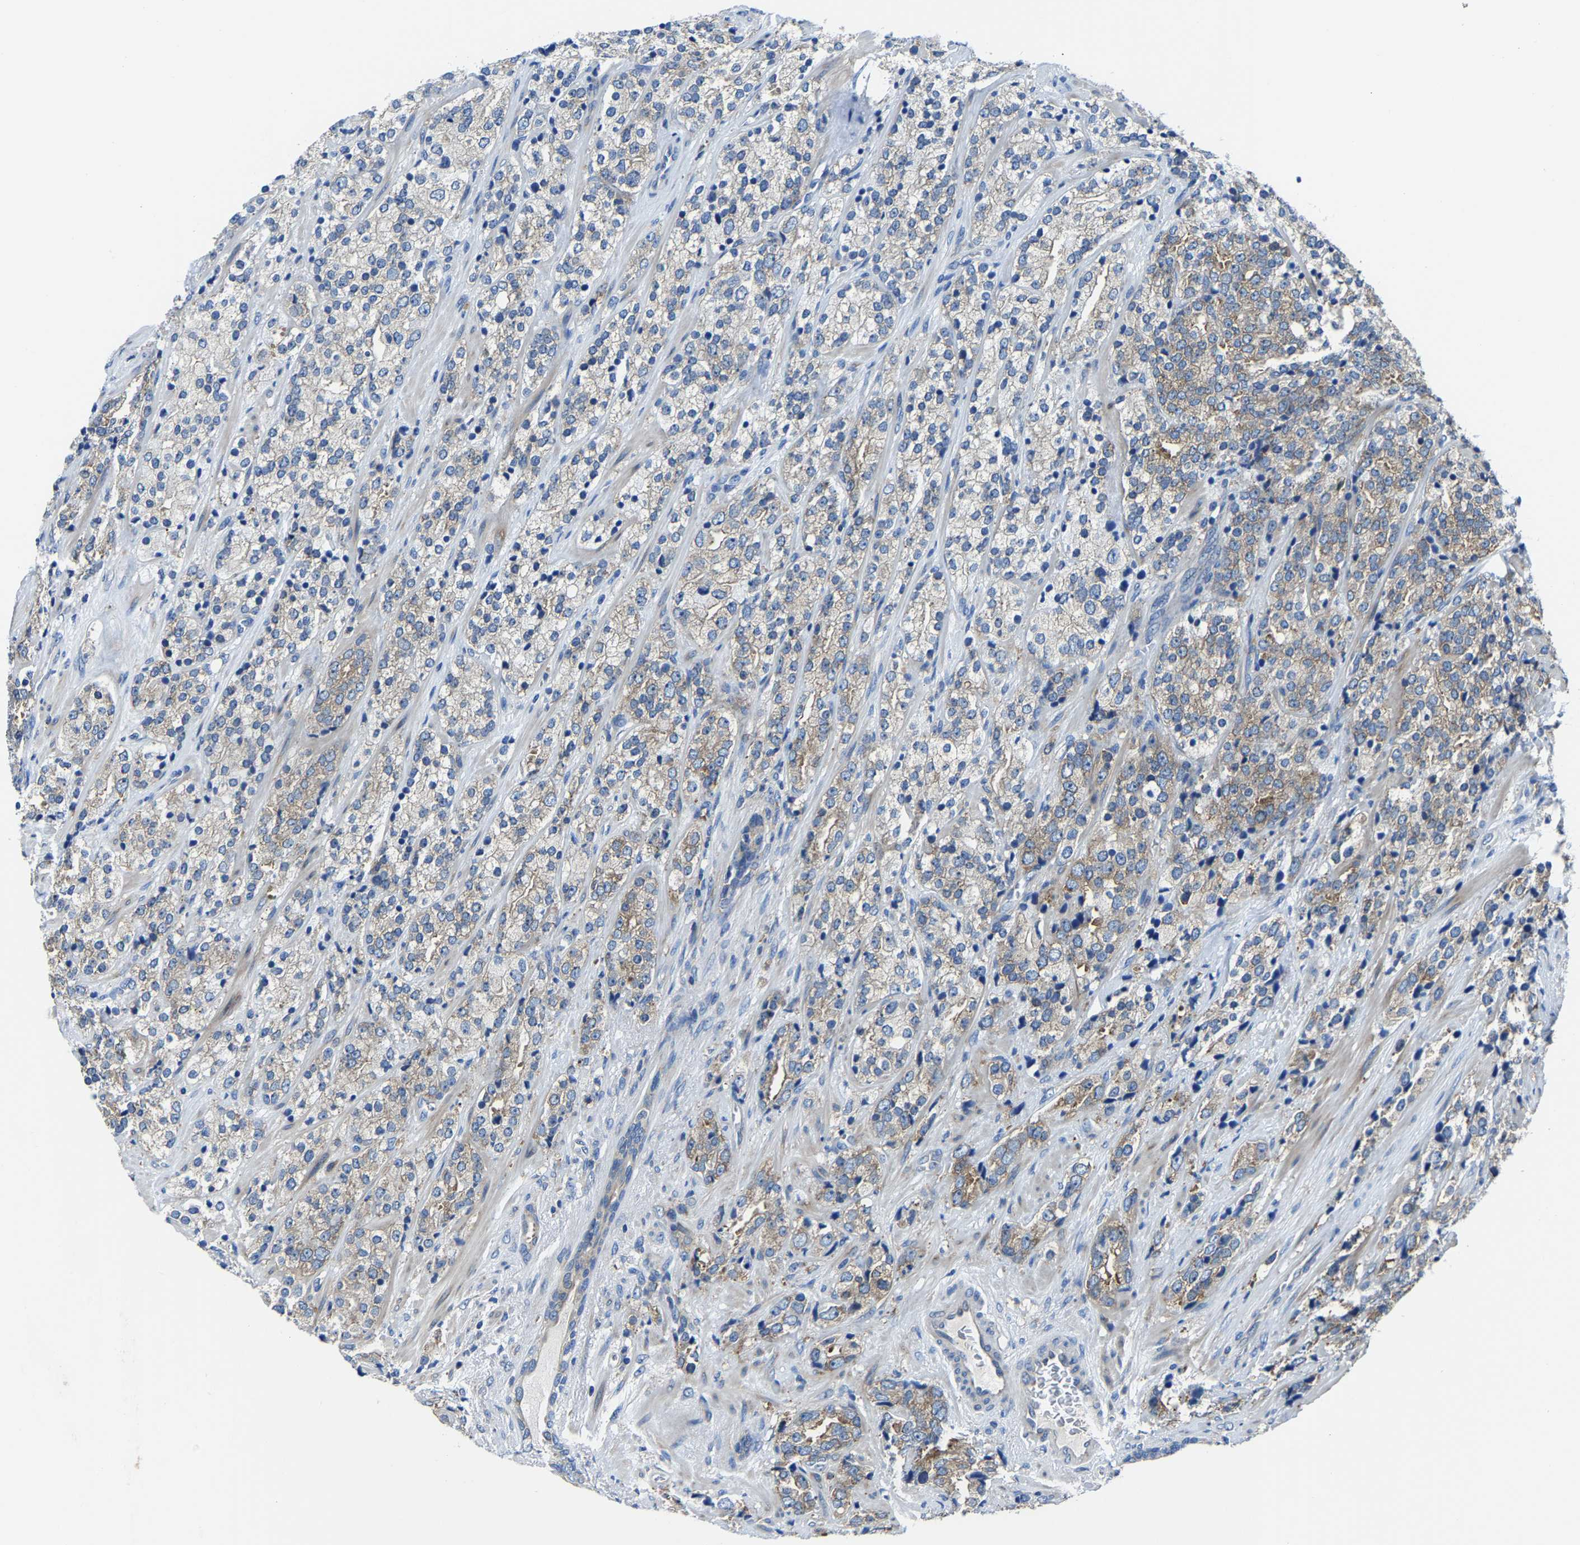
{"staining": {"intensity": "moderate", "quantity": ">75%", "location": "cytoplasmic/membranous"}, "tissue": "prostate cancer", "cell_type": "Tumor cells", "image_type": "cancer", "snomed": [{"axis": "morphology", "description": "Adenocarcinoma, High grade"}, {"axis": "topography", "description": "Prostate"}], "caption": "A histopathology image showing moderate cytoplasmic/membranous expression in about >75% of tumor cells in prostate cancer, as visualized by brown immunohistochemical staining.", "gene": "G3BP2", "patient": {"sex": "male", "age": 71}}